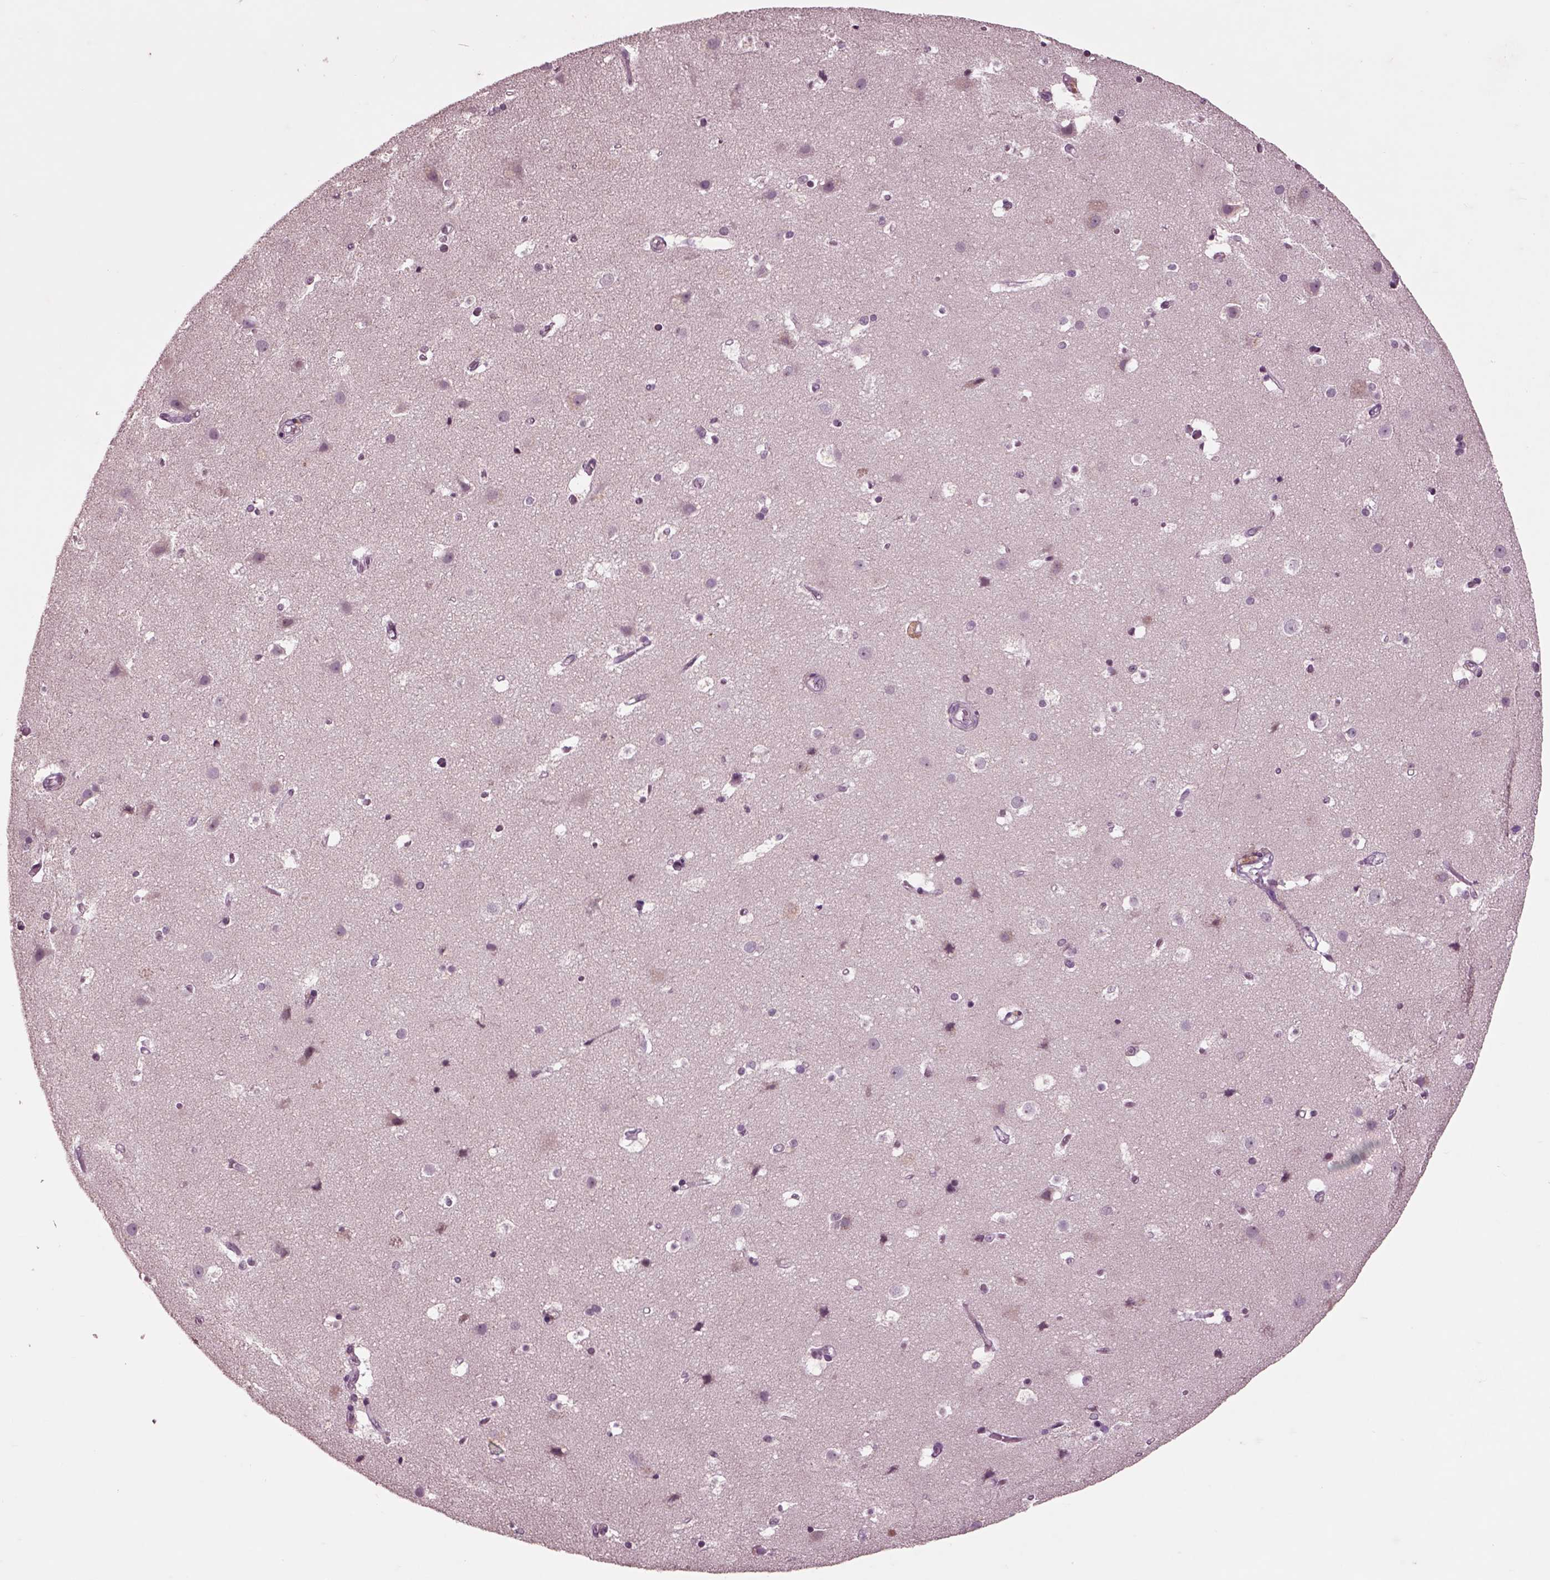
{"staining": {"intensity": "negative", "quantity": "none", "location": "none"}, "tissue": "cerebral cortex", "cell_type": "Endothelial cells", "image_type": "normal", "snomed": [{"axis": "morphology", "description": "Normal tissue, NOS"}, {"axis": "topography", "description": "Cerebral cortex"}], "caption": "This is a image of immunohistochemistry staining of normal cerebral cortex, which shows no positivity in endothelial cells.", "gene": "CHGB", "patient": {"sex": "female", "age": 52}}